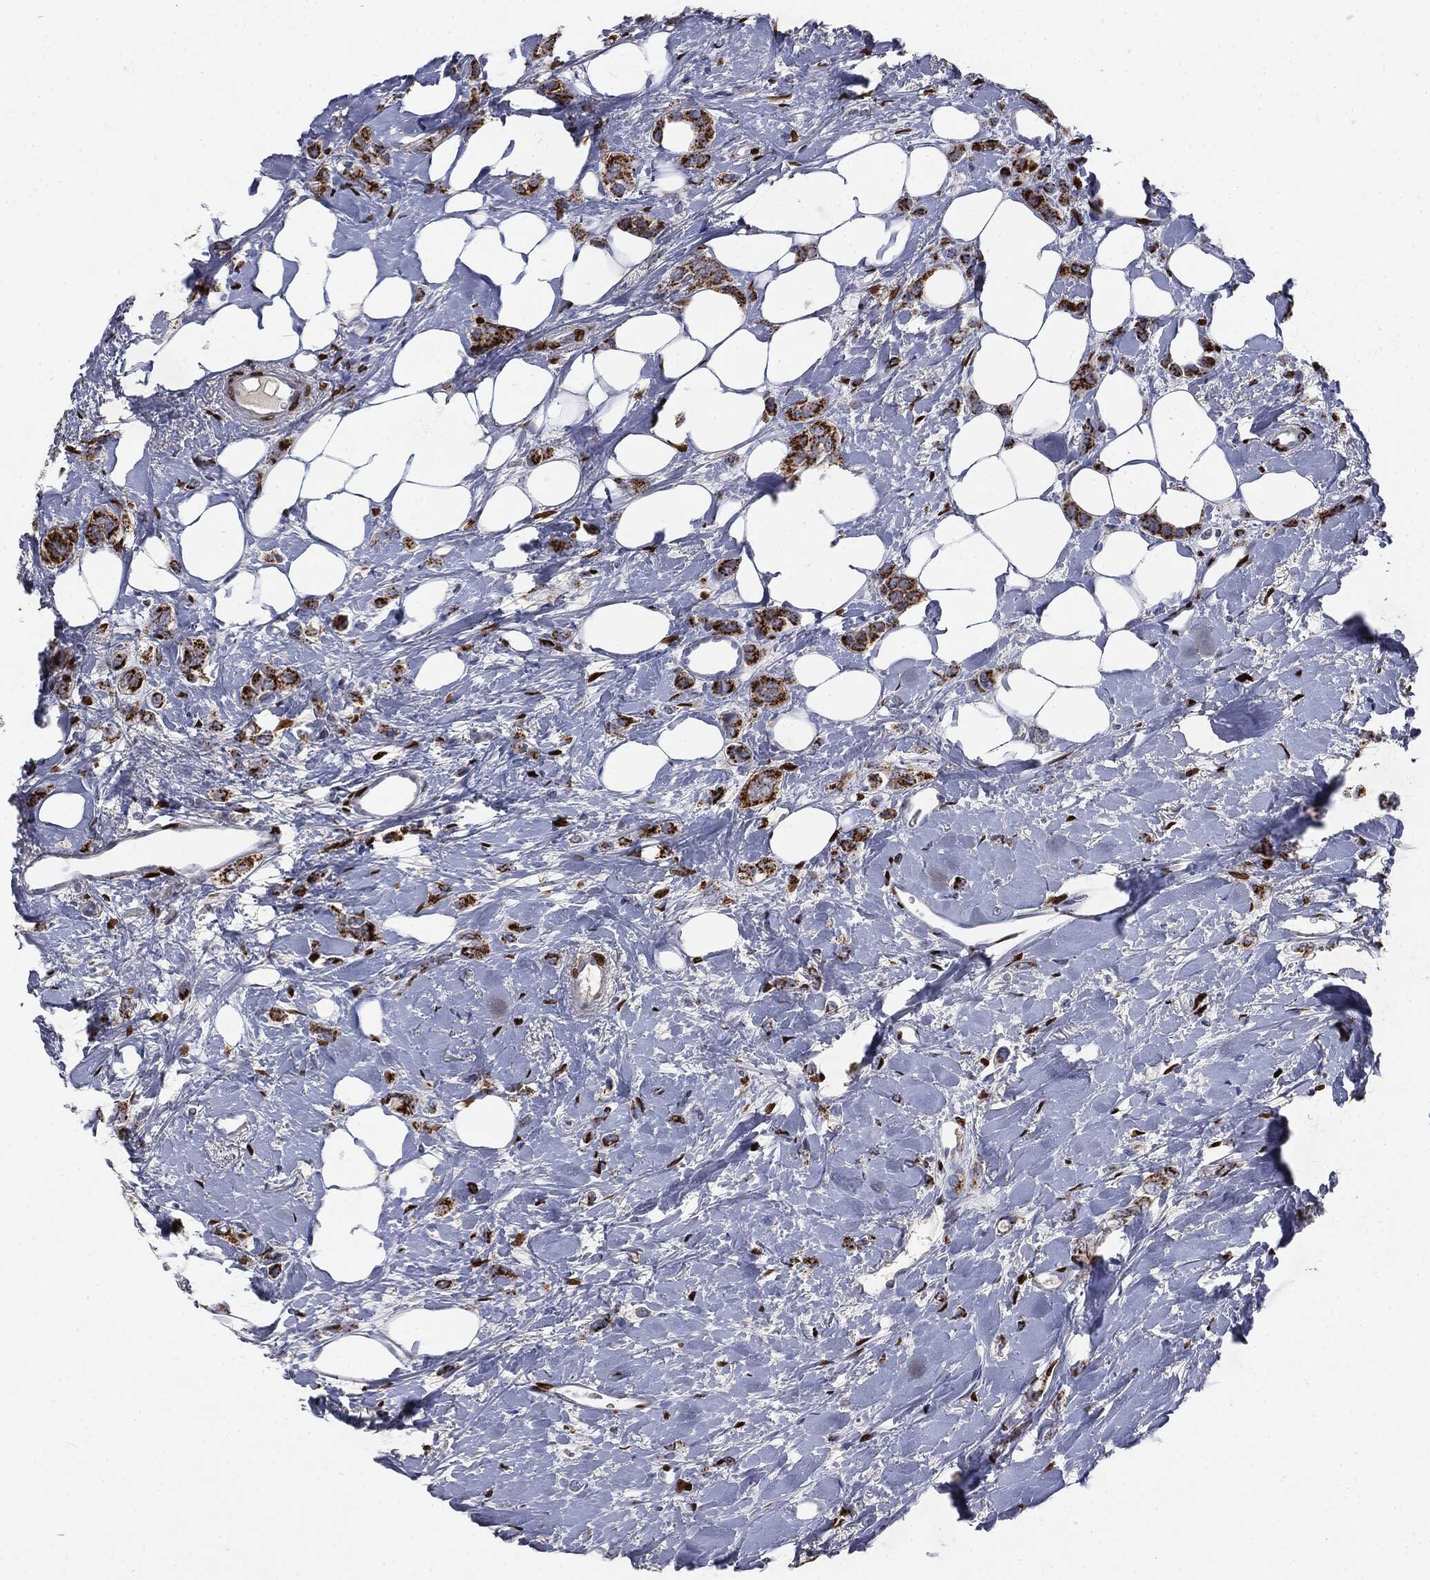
{"staining": {"intensity": "strong", "quantity": ">75%", "location": "cytoplasmic/membranous"}, "tissue": "breast cancer", "cell_type": "Tumor cells", "image_type": "cancer", "snomed": [{"axis": "morphology", "description": "Lobular carcinoma"}, {"axis": "topography", "description": "Breast"}], "caption": "This photomicrograph demonstrates IHC staining of breast cancer, with high strong cytoplasmic/membranous staining in about >75% of tumor cells.", "gene": "CASD1", "patient": {"sex": "female", "age": 66}}